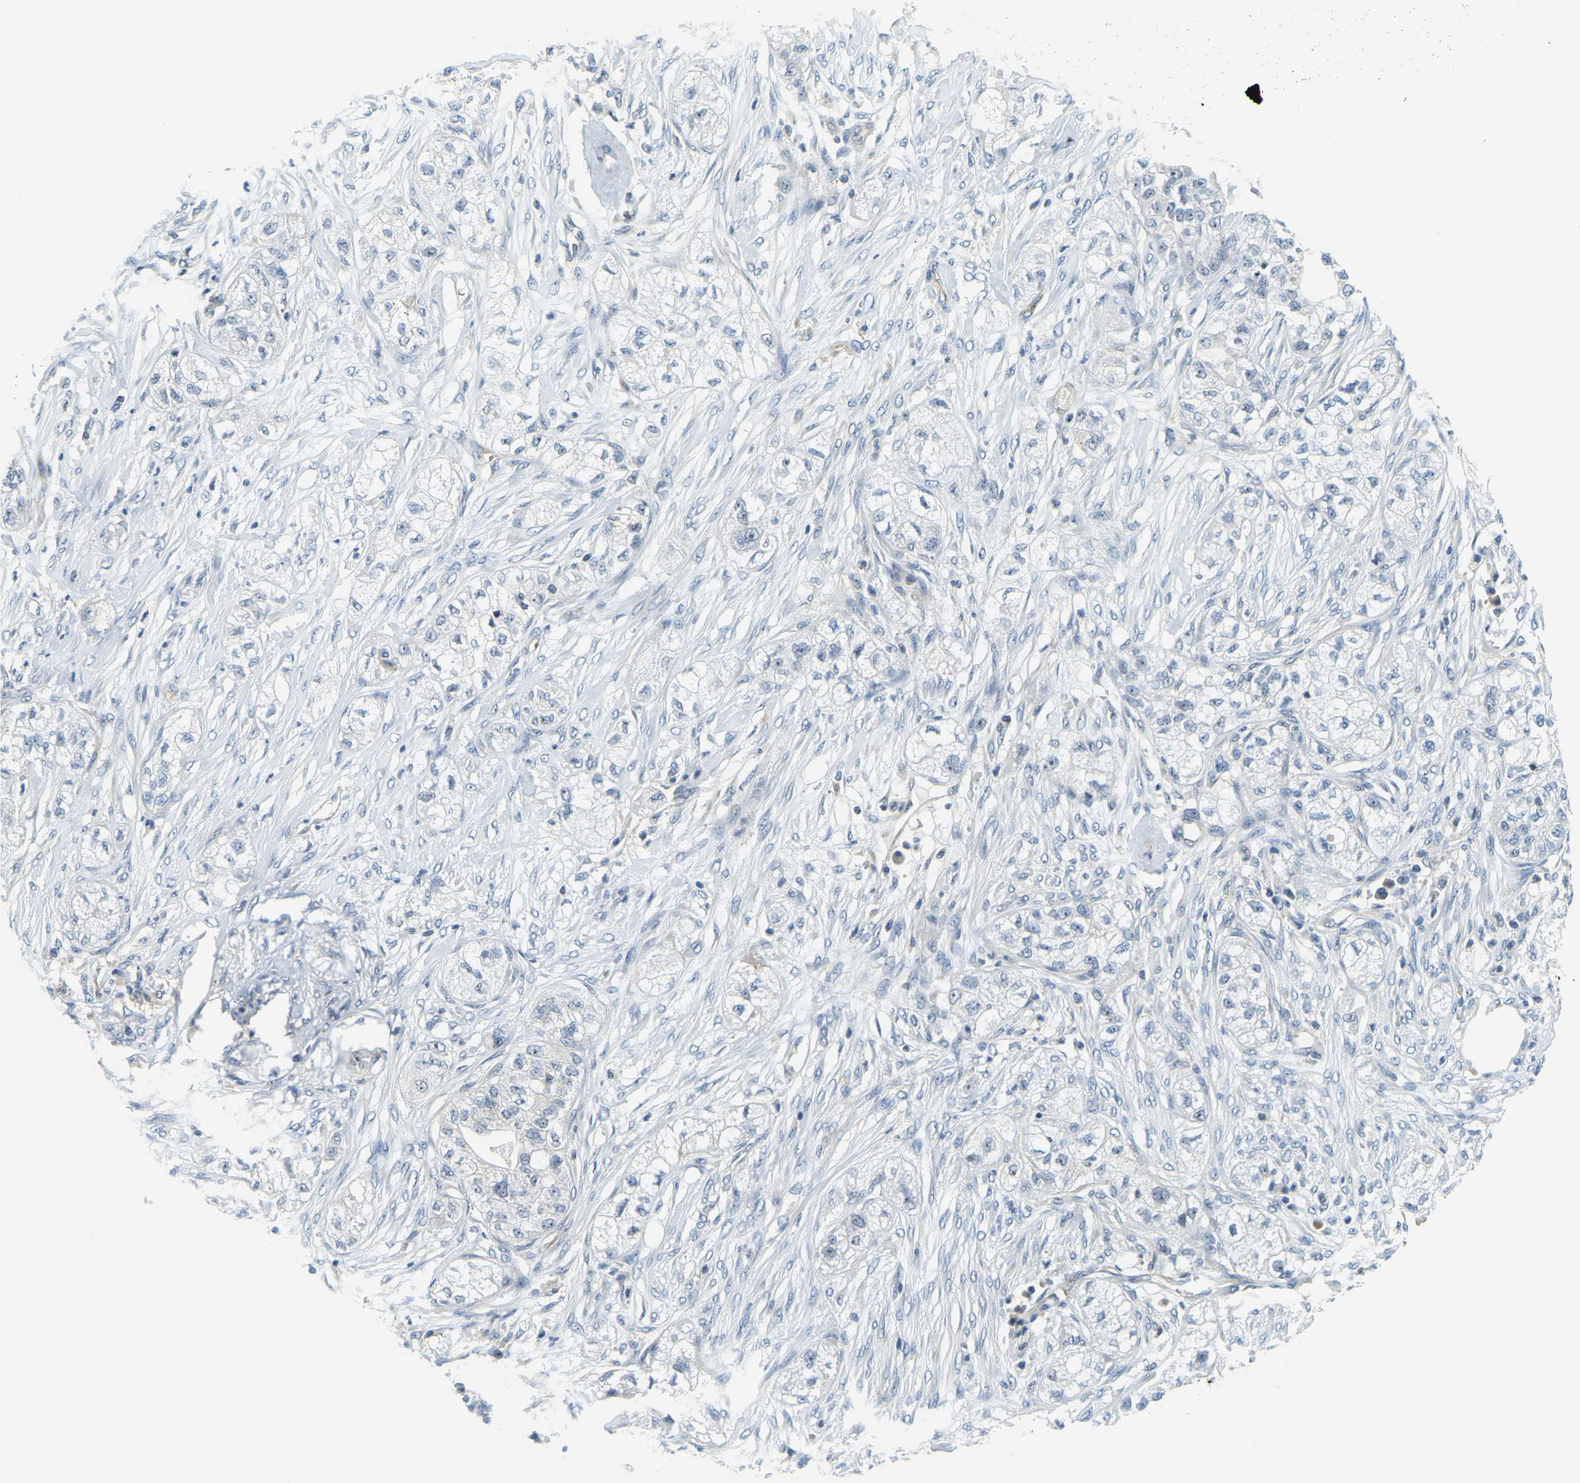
{"staining": {"intensity": "negative", "quantity": "none", "location": "none"}, "tissue": "pancreatic cancer", "cell_type": "Tumor cells", "image_type": "cancer", "snomed": [{"axis": "morphology", "description": "Adenocarcinoma, NOS"}, {"axis": "topography", "description": "Pancreas"}], "caption": "A high-resolution histopathology image shows immunohistochemistry (IHC) staining of pancreatic cancer (adenocarcinoma), which shows no significant staining in tumor cells.", "gene": "RRP1", "patient": {"sex": "female", "age": 78}}